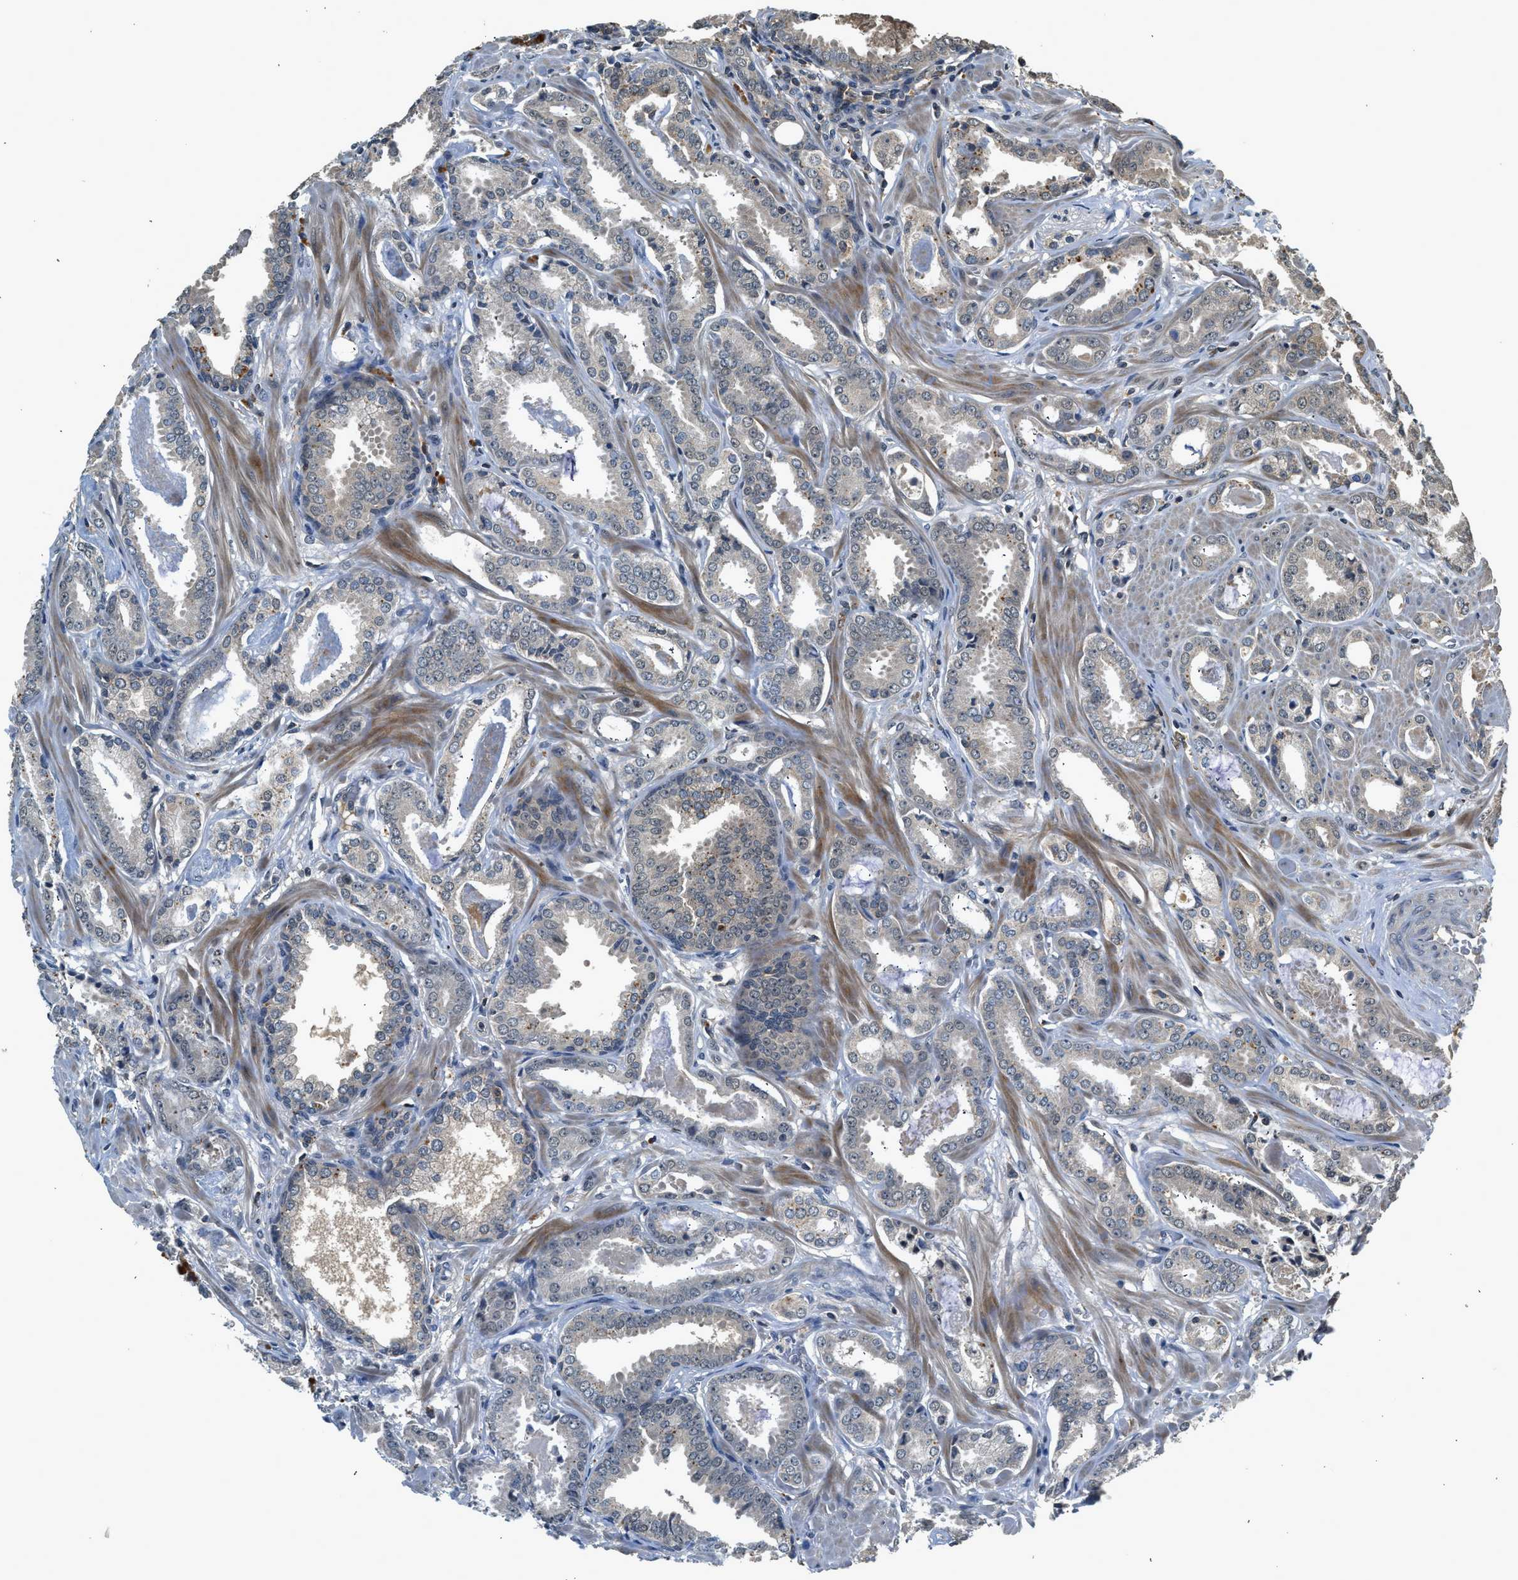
{"staining": {"intensity": "negative", "quantity": "none", "location": "none"}, "tissue": "prostate cancer", "cell_type": "Tumor cells", "image_type": "cancer", "snomed": [{"axis": "morphology", "description": "Adenocarcinoma, Low grade"}, {"axis": "topography", "description": "Prostate"}], "caption": "Micrograph shows no protein positivity in tumor cells of prostate cancer (low-grade adenocarcinoma) tissue.", "gene": "SLC15A4", "patient": {"sex": "male", "age": 53}}